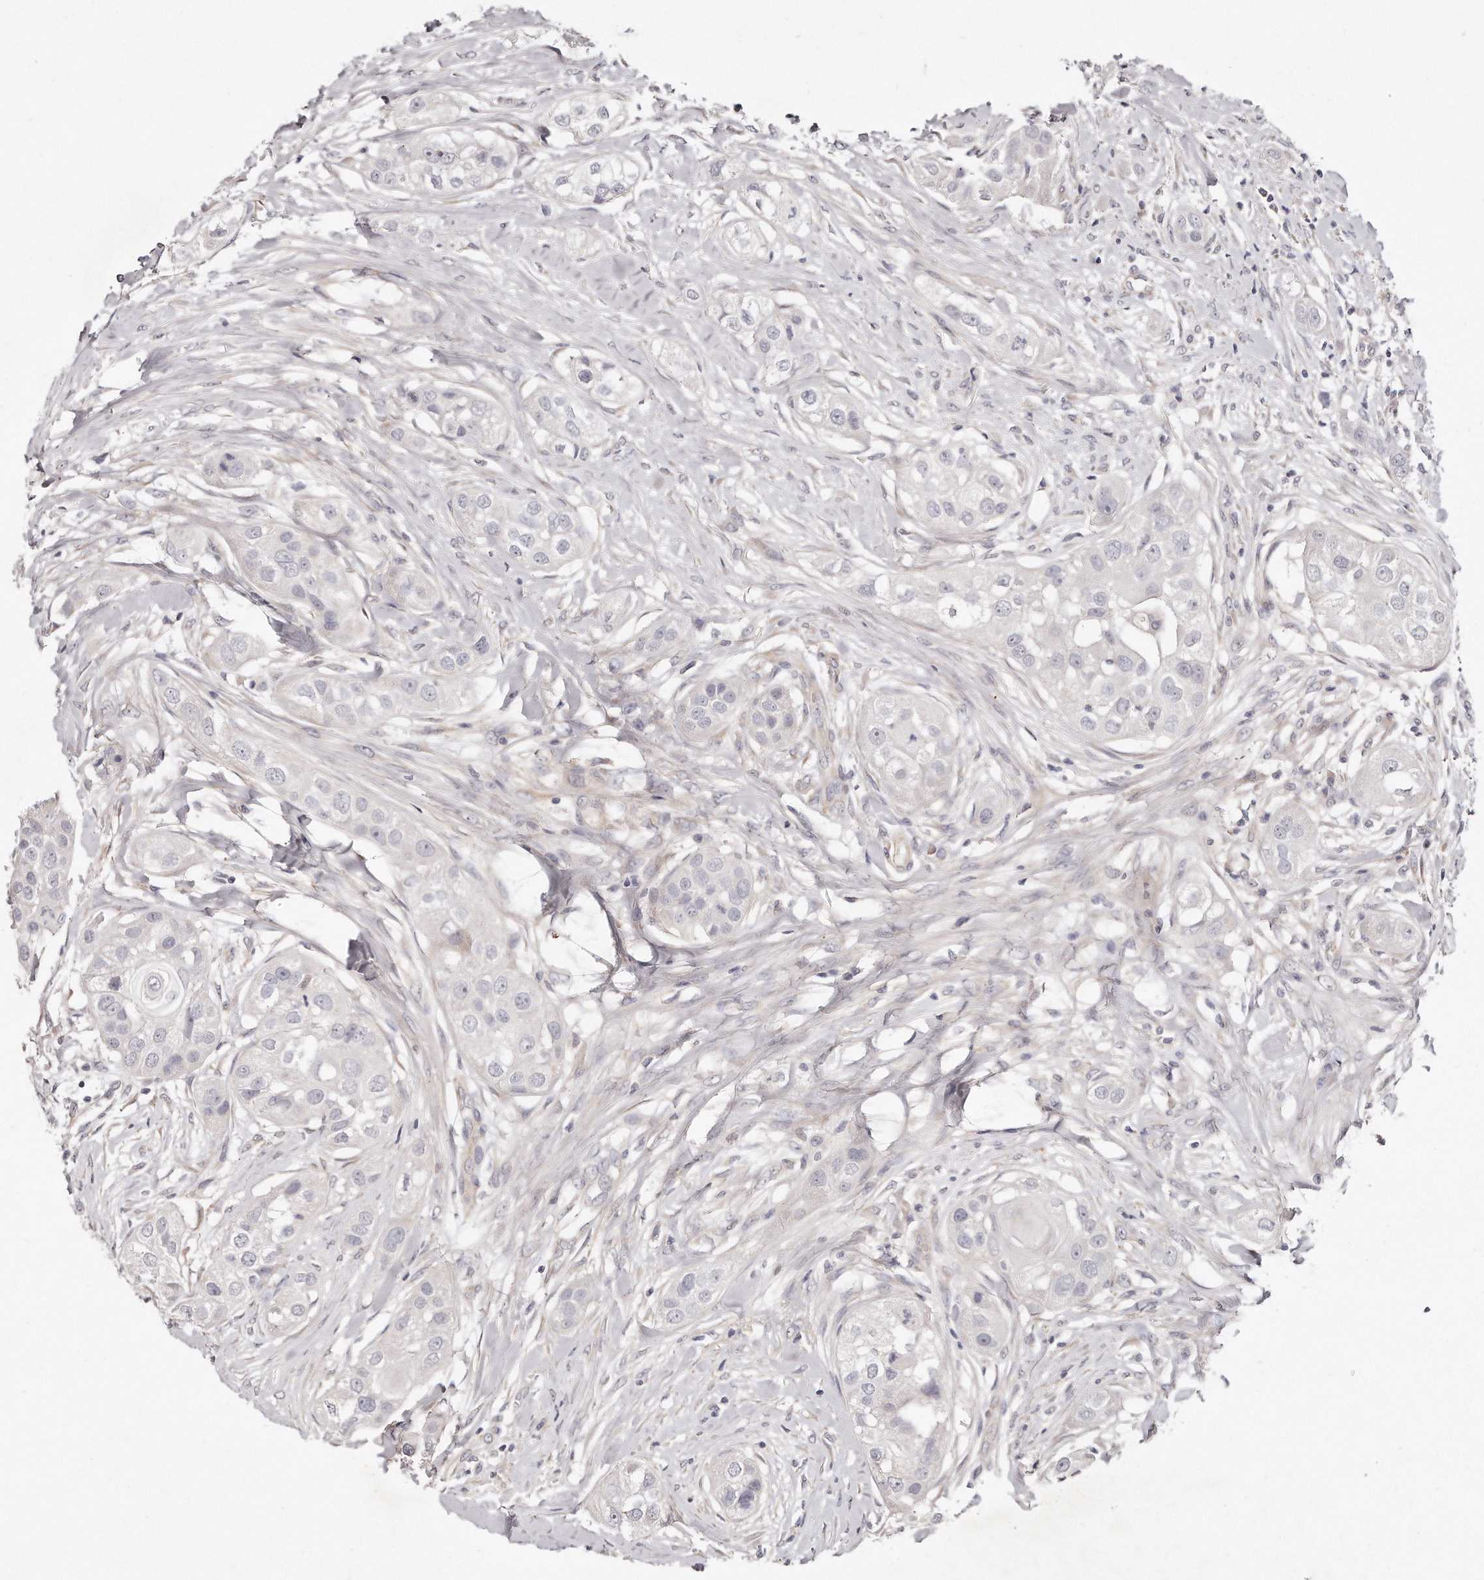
{"staining": {"intensity": "negative", "quantity": "none", "location": "none"}, "tissue": "head and neck cancer", "cell_type": "Tumor cells", "image_type": "cancer", "snomed": [{"axis": "morphology", "description": "Normal tissue, NOS"}, {"axis": "morphology", "description": "Squamous cell carcinoma, NOS"}, {"axis": "topography", "description": "Skeletal muscle"}, {"axis": "topography", "description": "Head-Neck"}], "caption": "The photomicrograph shows no significant positivity in tumor cells of squamous cell carcinoma (head and neck). The staining is performed using DAB (3,3'-diaminobenzidine) brown chromogen with nuclei counter-stained in using hematoxylin.", "gene": "TTLL4", "patient": {"sex": "male", "age": 51}}